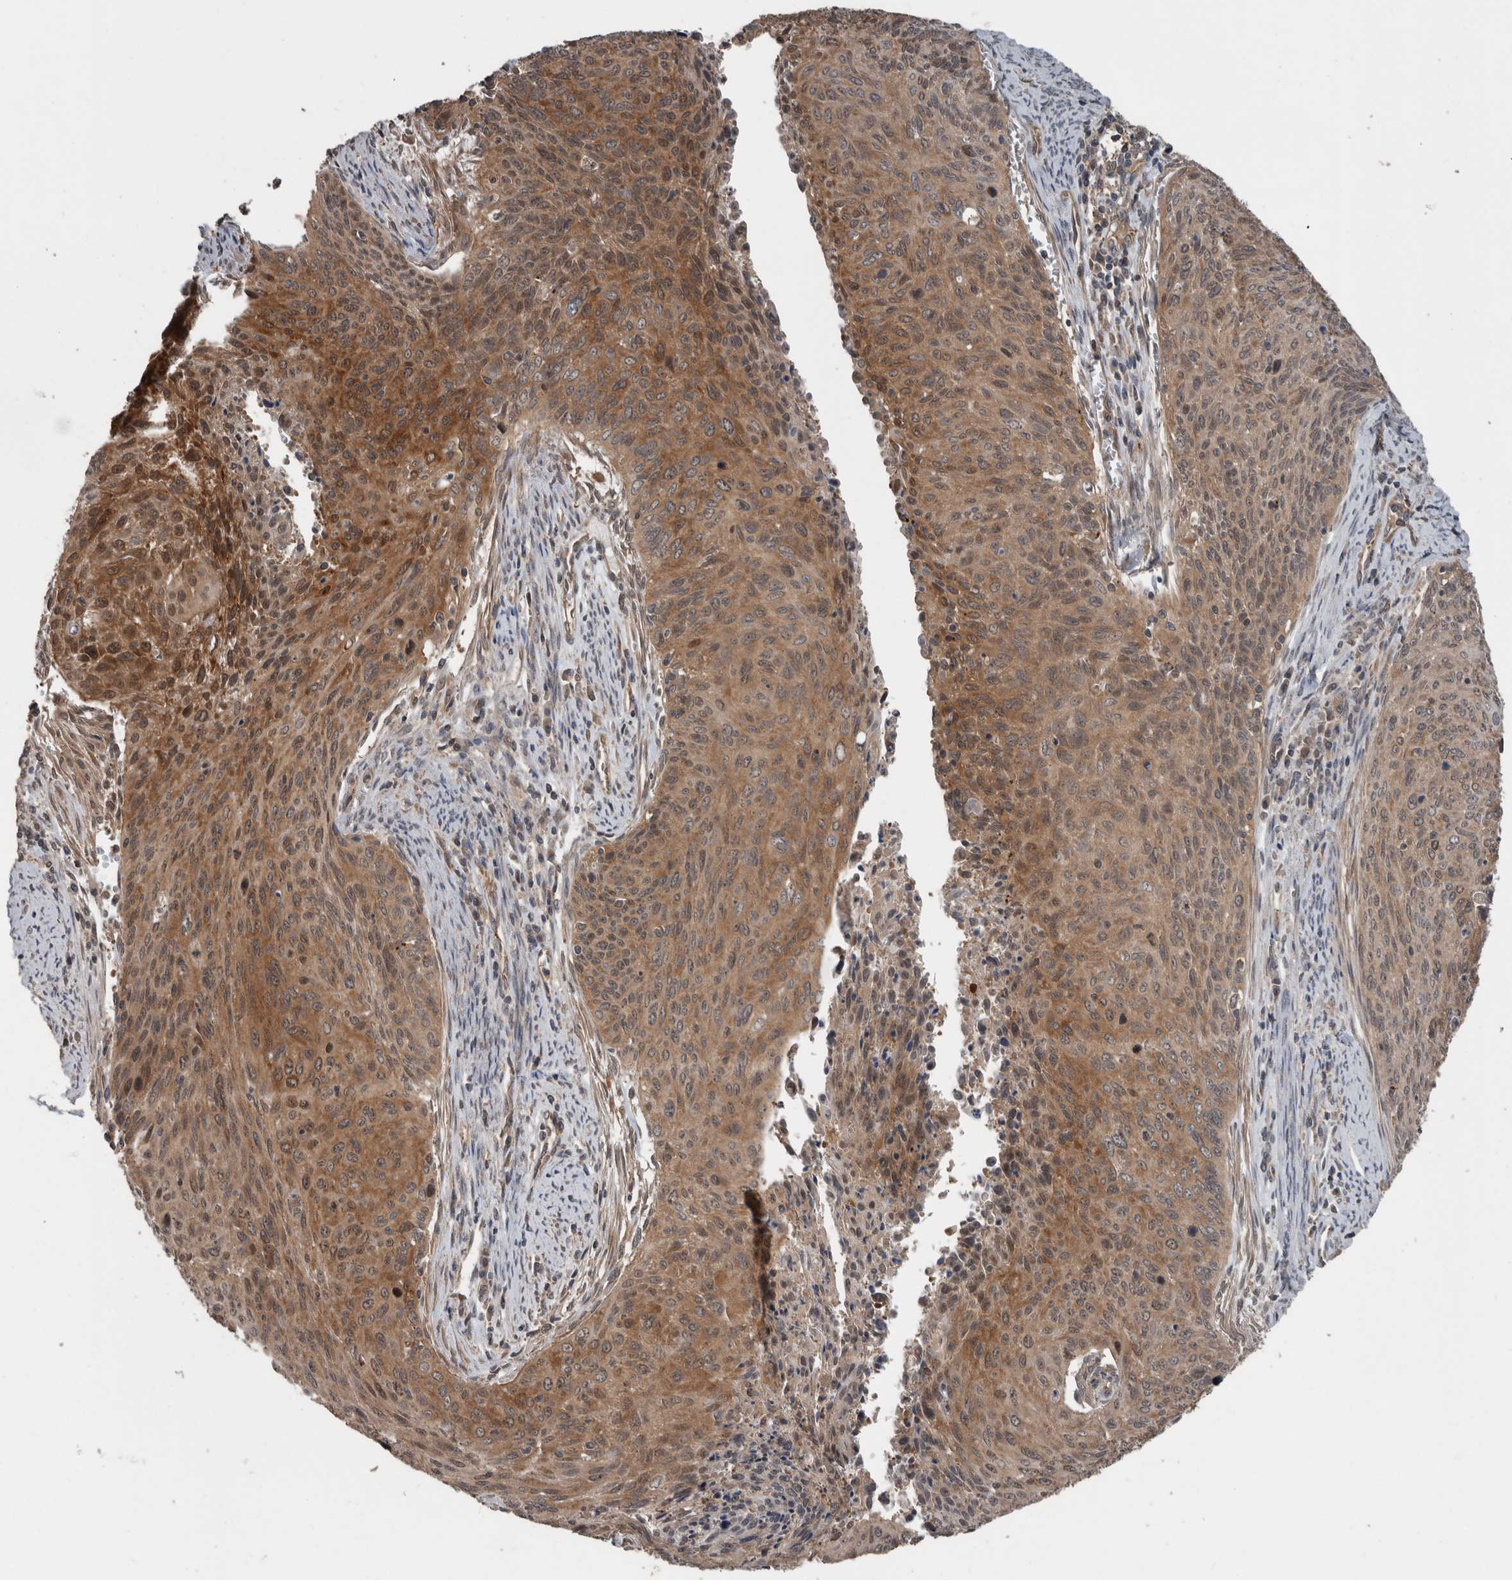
{"staining": {"intensity": "moderate", "quantity": ">75%", "location": "cytoplasmic/membranous"}, "tissue": "cervical cancer", "cell_type": "Tumor cells", "image_type": "cancer", "snomed": [{"axis": "morphology", "description": "Squamous cell carcinoma, NOS"}, {"axis": "topography", "description": "Cervix"}], "caption": "Protein expression analysis of cervical cancer (squamous cell carcinoma) reveals moderate cytoplasmic/membranous positivity in about >75% of tumor cells.", "gene": "RIOK3", "patient": {"sex": "female", "age": 55}}